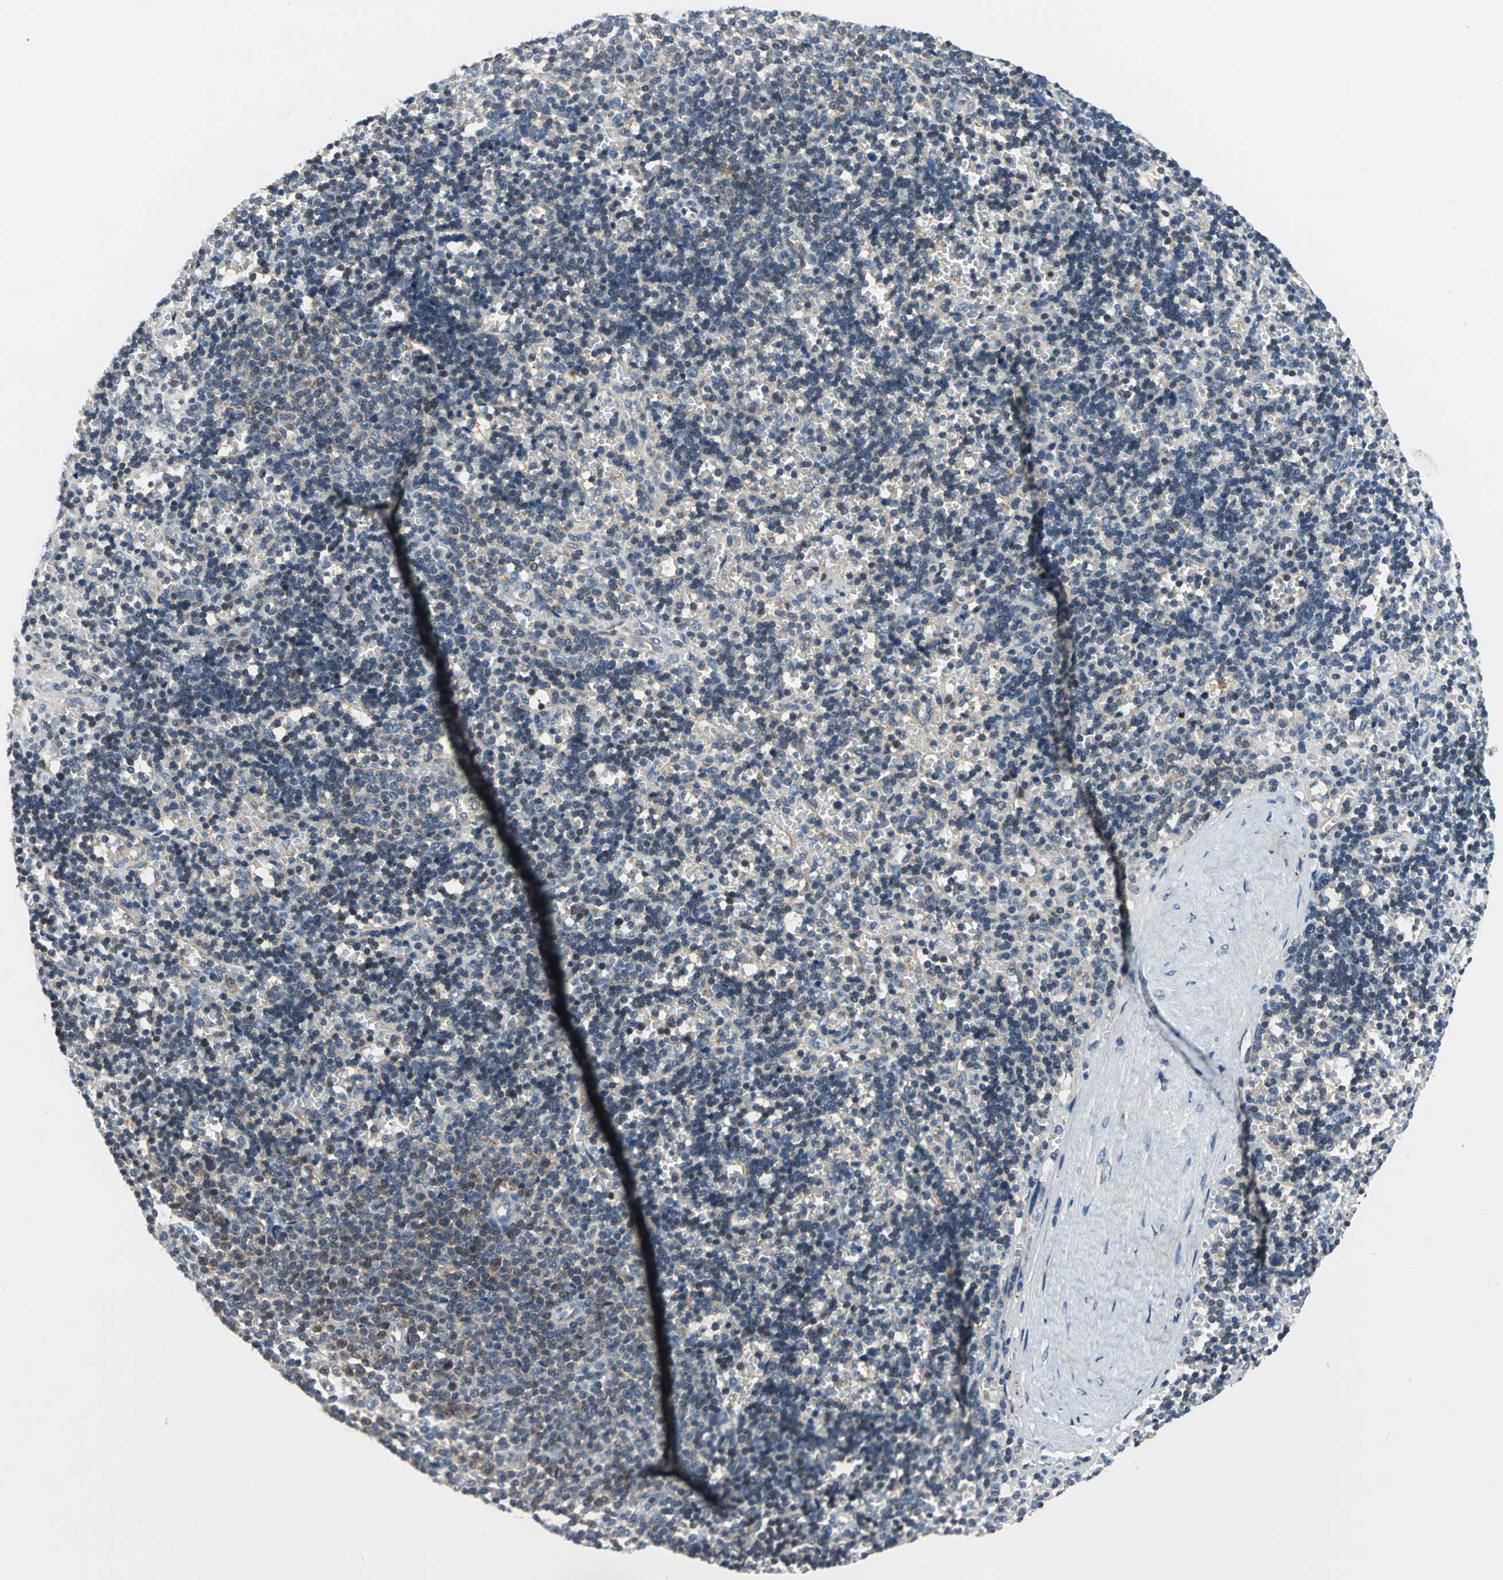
{"staining": {"intensity": "weak", "quantity": "<25%", "location": "cytoplasmic/membranous"}, "tissue": "lymphoma", "cell_type": "Tumor cells", "image_type": "cancer", "snomed": [{"axis": "morphology", "description": "Malignant lymphoma, non-Hodgkin's type, Low grade"}, {"axis": "topography", "description": "Spleen"}], "caption": "Tumor cells show no significant protein staining in lymphoma.", "gene": "TRAK1", "patient": {"sex": "male", "age": 60}}